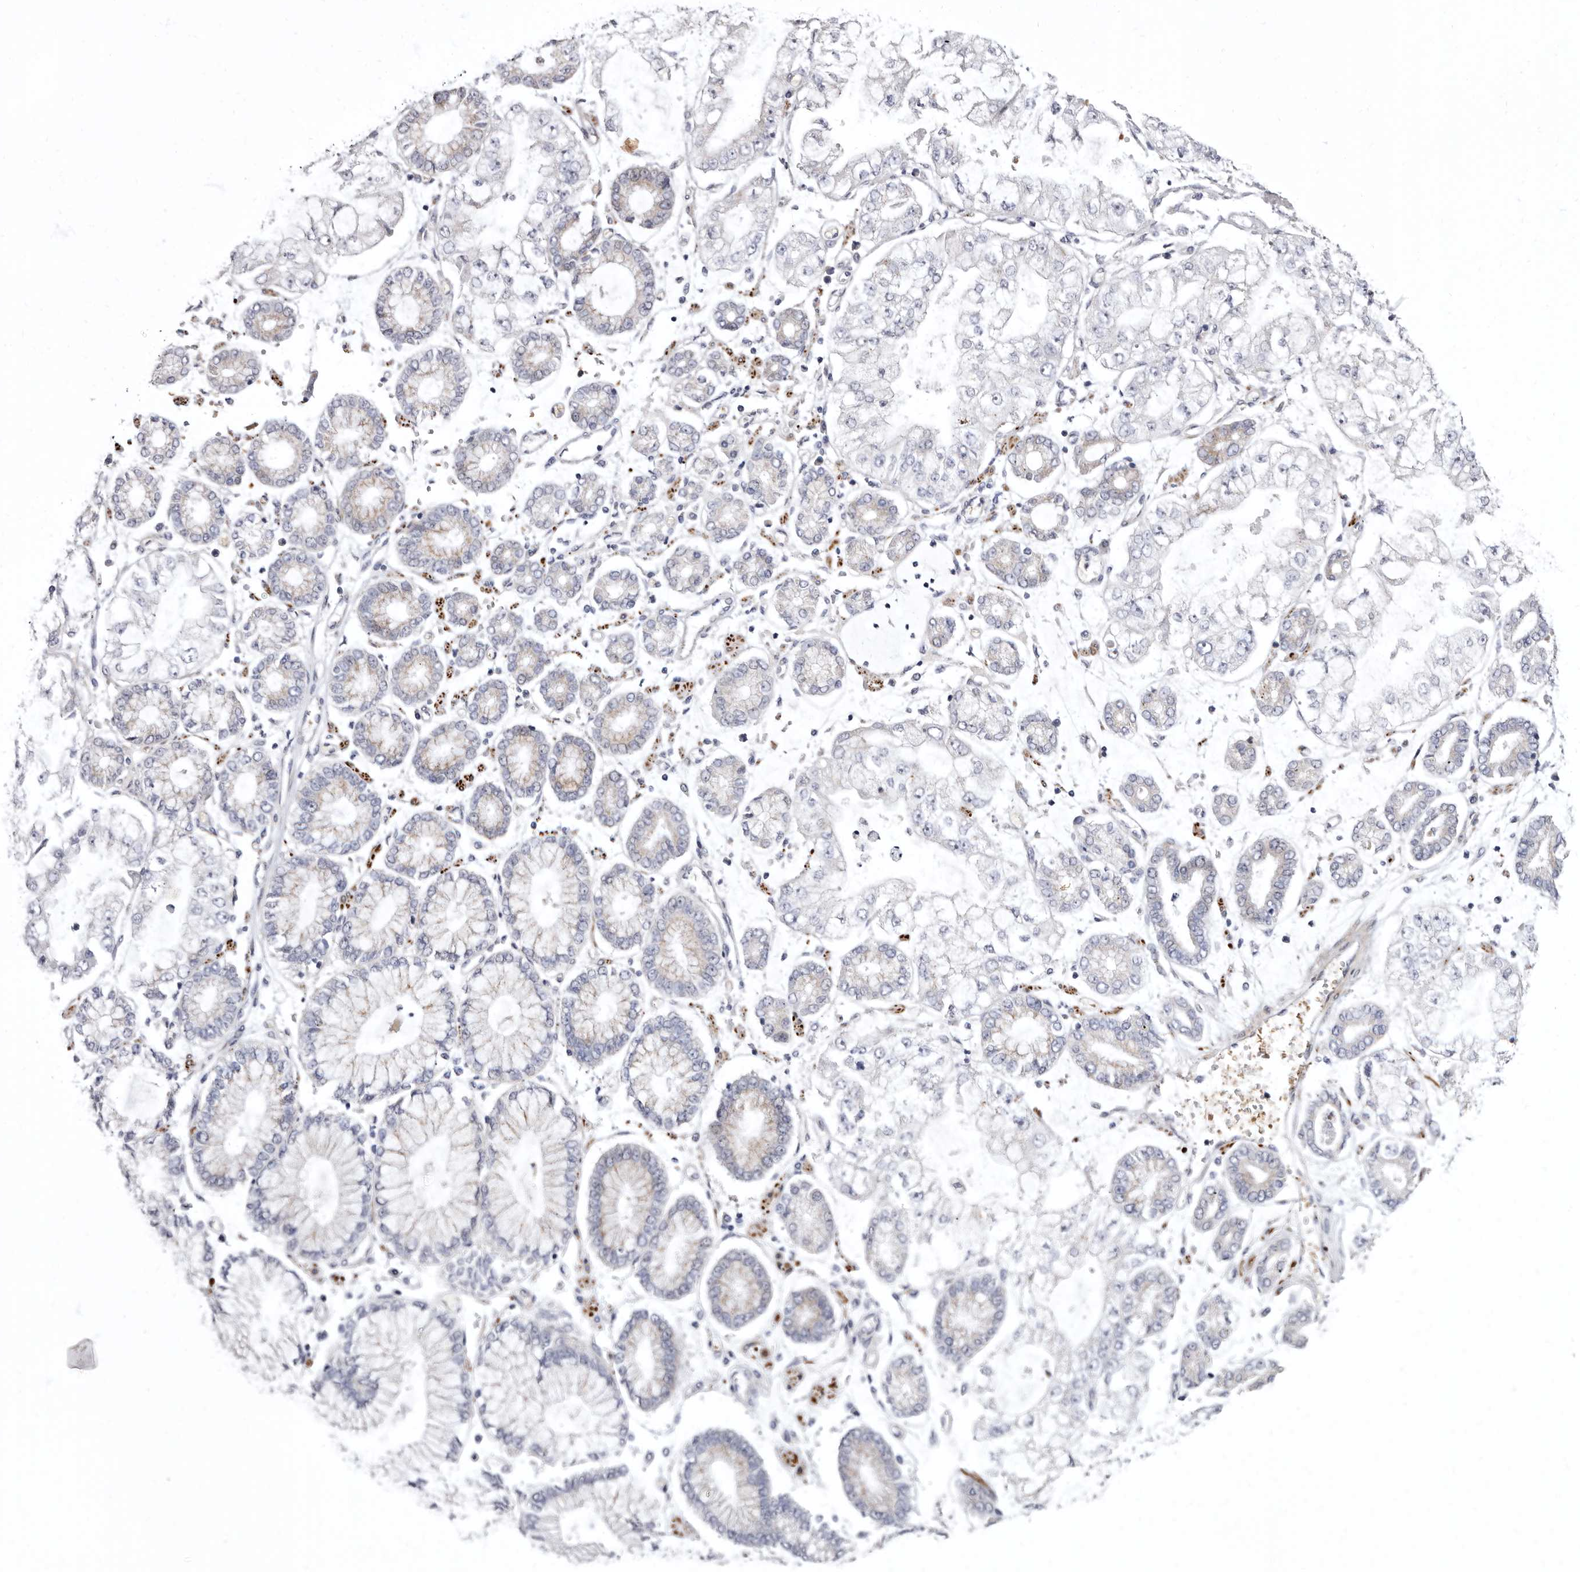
{"staining": {"intensity": "moderate", "quantity": "<25%", "location": "cytoplasmic/membranous"}, "tissue": "stomach cancer", "cell_type": "Tumor cells", "image_type": "cancer", "snomed": [{"axis": "morphology", "description": "Adenocarcinoma, NOS"}, {"axis": "topography", "description": "Stomach"}], "caption": "Stomach cancer was stained to show a protein in brown. There is low levels of moderate cytoplasmic/membranous staining in approximately <25% of tumor cells.", "gene": "AIDA", "patient": {"sex": "male", "age": 76}}